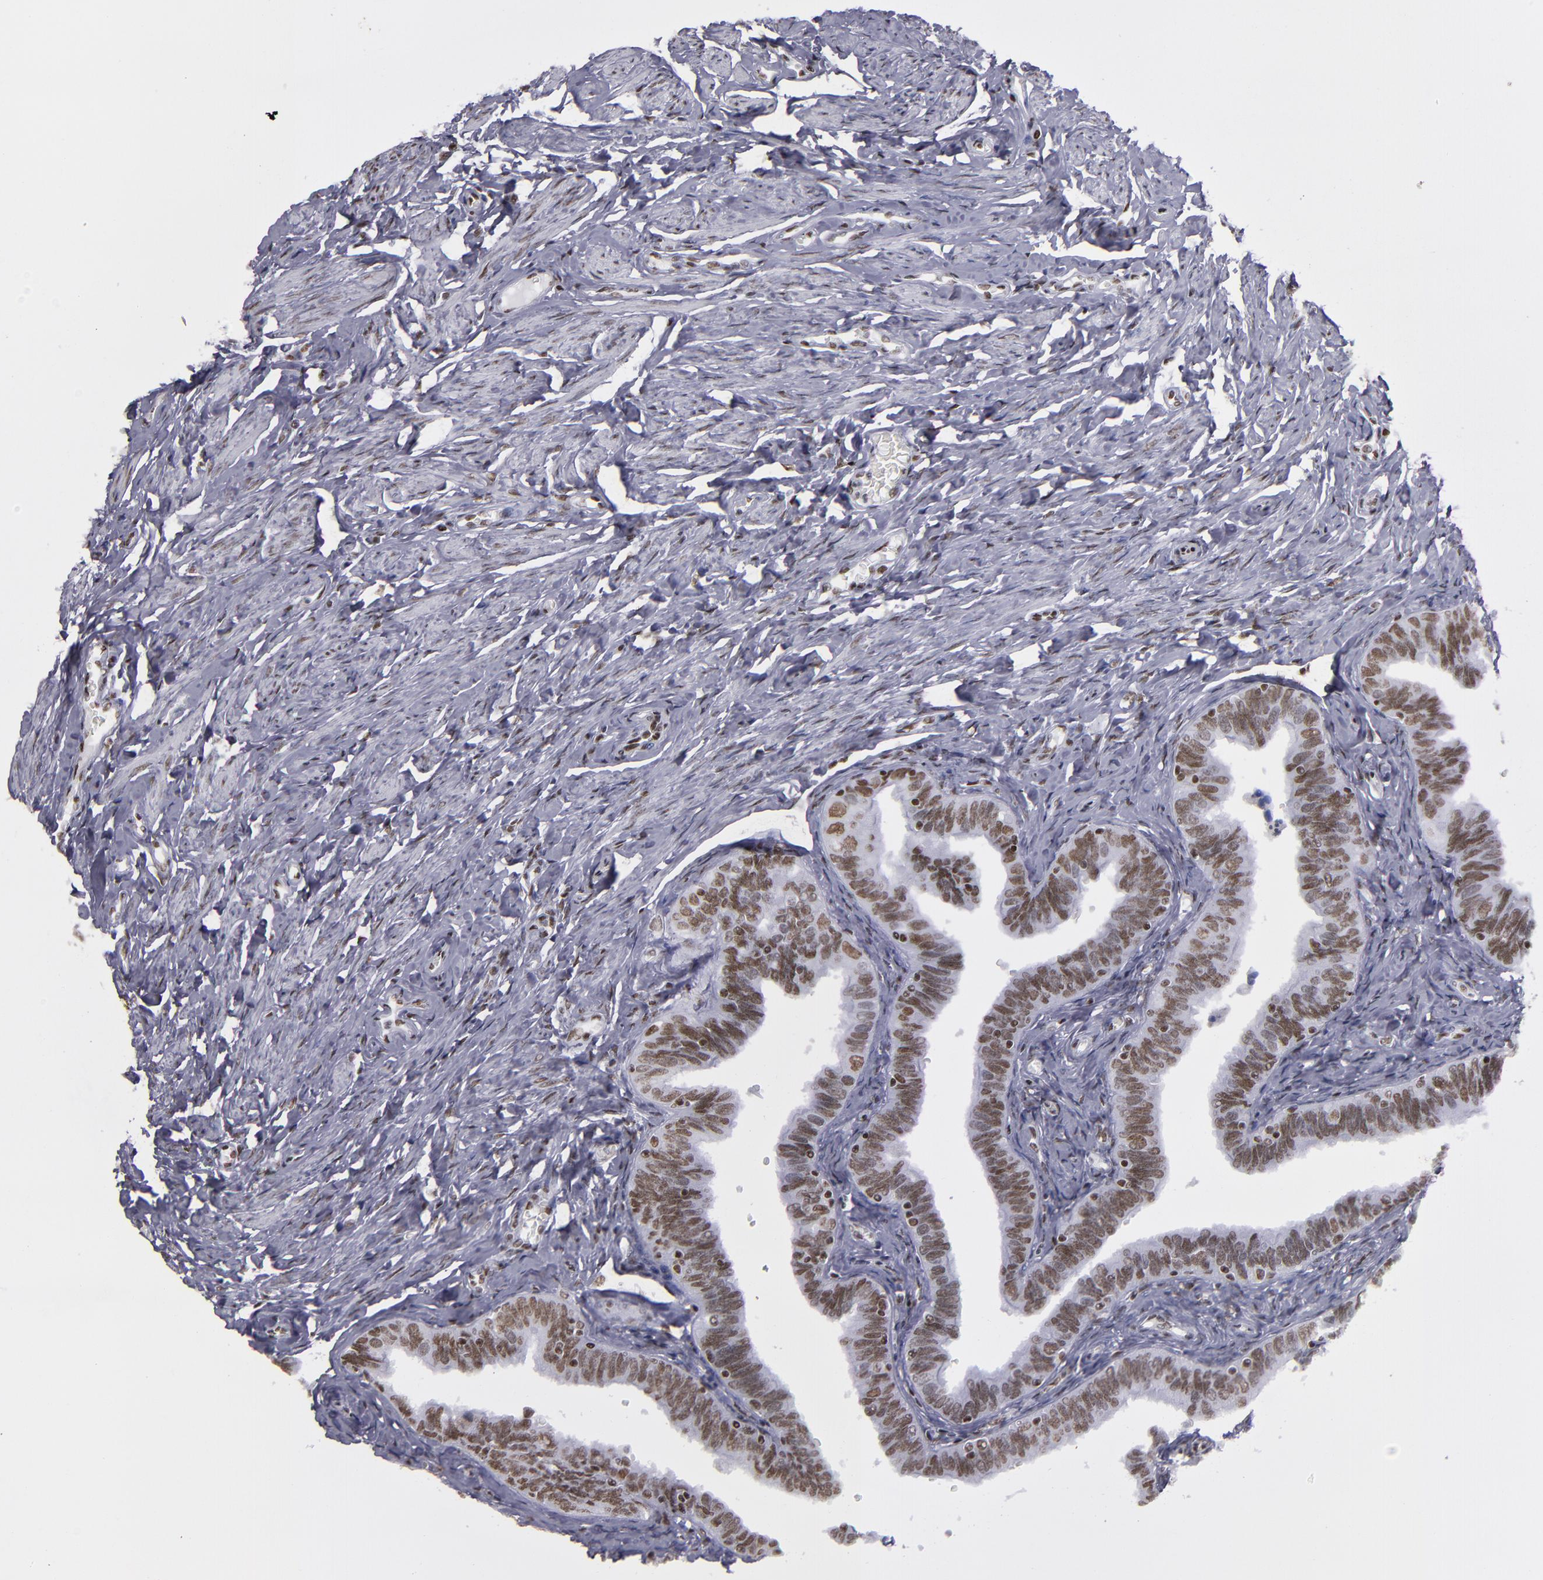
{"staining": {"intensity": "strong", "quantity": ">75%", "location": "nuclear"}, "tissue": "fallopian tube", "cell_type": "Glandular cells", "image_type": "normal", "snomed": [{"axis": "morphology", "description": "Normal tissue, NOS"}, {"axis": "topography", "description": "Fallopian tube"}, {"axis": "topography", "description": "Ovary"}], "caption": "Brown immunohistochemical staining in normal fallopian tube displays strong nuclear positivity in about >75% of glandular cells. Nuclei are stained in blue.", "gene": "TERF2", "patient": {"sex": "female", "age": 69}}